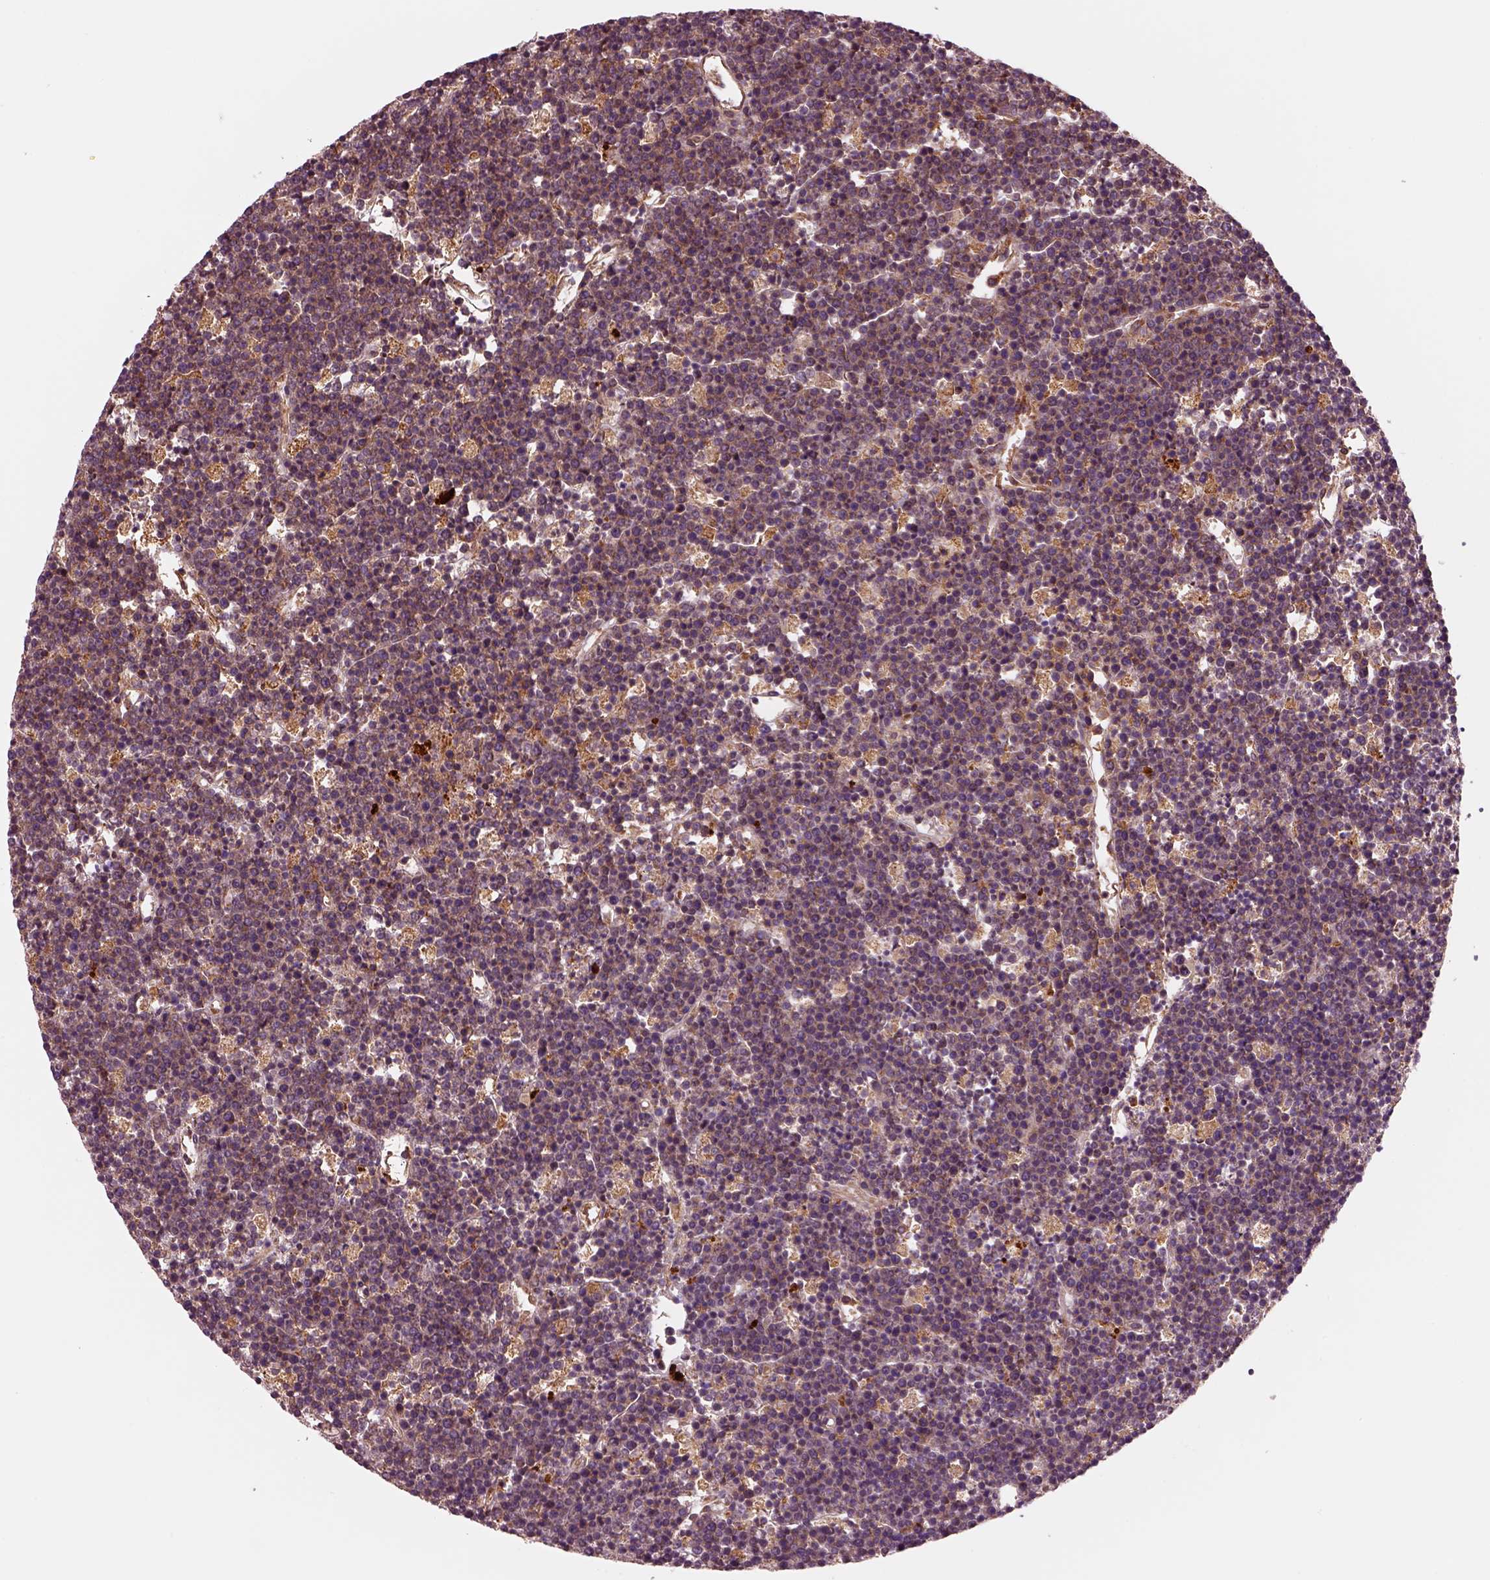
{"staining": {"intensity": "moderate", "quantity": "<25%", "location": "cytoplasmic/membranous"}, "tissue": "lymphoma", "cell_type": "Tumor cells", "image_type": "cancer", "snomed": [{"axis": "morphology", "description": "Malignant lymphoma, non-Hodgkin's type, High grade"}, {"axis": "topography", "description": "Ovary"}], "caption": "This micrograph reveals immunohistochemistry (IHC) staining of lymphoma, with low moderate cytoplasmic/membranous positivity in approximately <25% of tumor cells.", "gene": "ASCC2", "patient": {"sex": "female", "age": 56}}